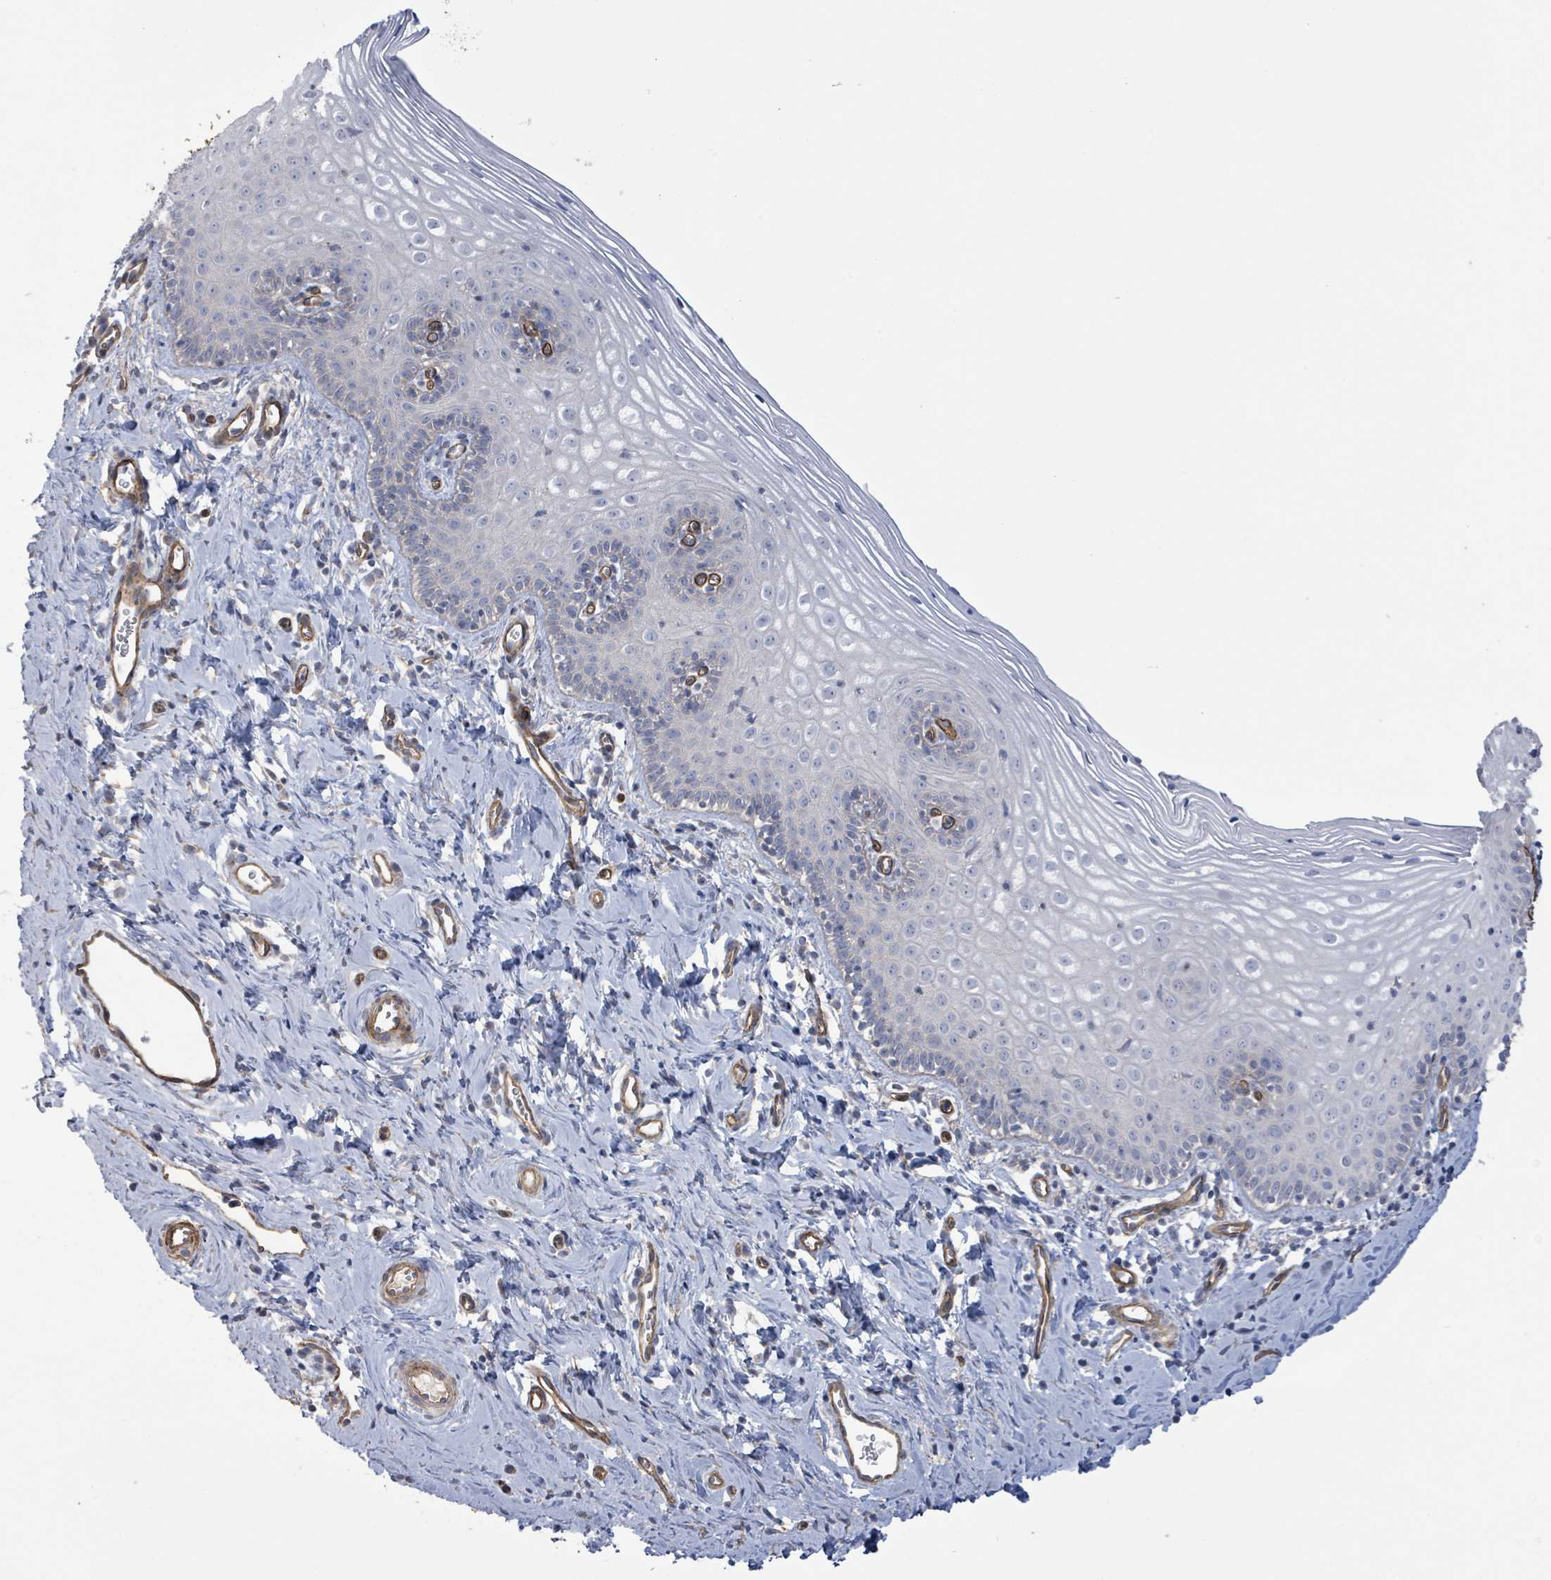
{"staining": {"intensity": "weak", "quantity": "<25%", "location": "cytoplasmic/membranous"}, "tissue": "cervix", "cell_type": "Glandular cells", "image_type": "normal", "snomed": [{"axis": "morphology", "description": "Normal tissue, NOS"}, {"axis": "topography", "description": "Cervix"}], "caption": "DAB immunohistochemical staining of normal cervix displays no significant expression in glandular cells.", "gene": "KANK3", "patient": {"sex": "female", "age": 44}}